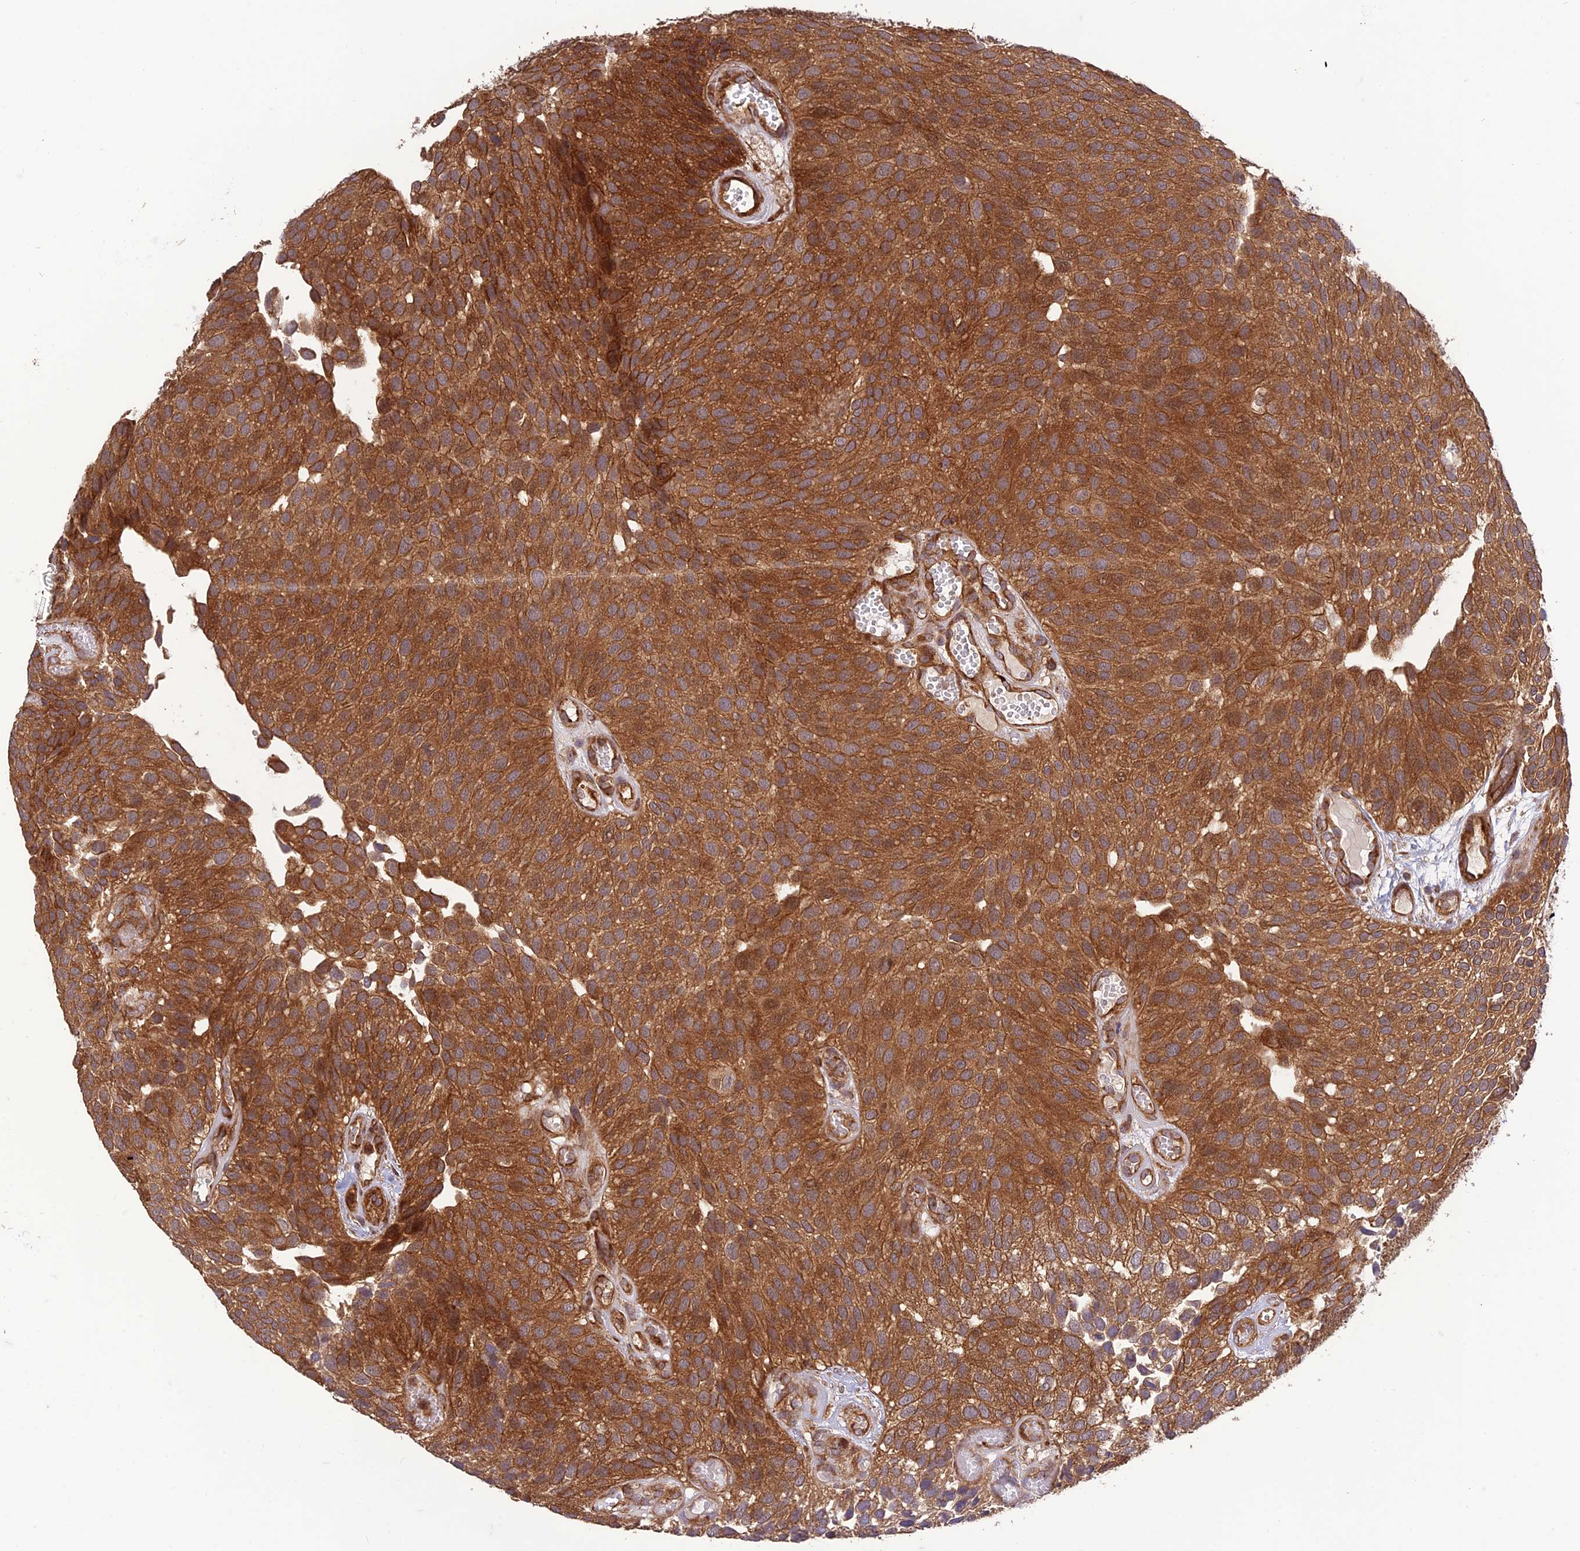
{"staining": {"intensity": "strong", "quantity": ">75%", "location": "cytoplasmic/membranous"}, "tissue": "urothelial cancer", "cell_type": "Tumor cells", "image_type": "cancer", "snomed": [{"axis": "morphology", "description": "Urothelial carcinoma, Low grade"}, {"axis": "topography", "description": "Urinary bladder"}], "caption": "Protein staining shows strong cytoplasmic/membranous staining in about >75% of tumor cells in urothelial cancer. (IHC, brightfield microscopy, high magnification).", "gene": "TMEM131L", "patient": {"sex": "male", "age": 89}}